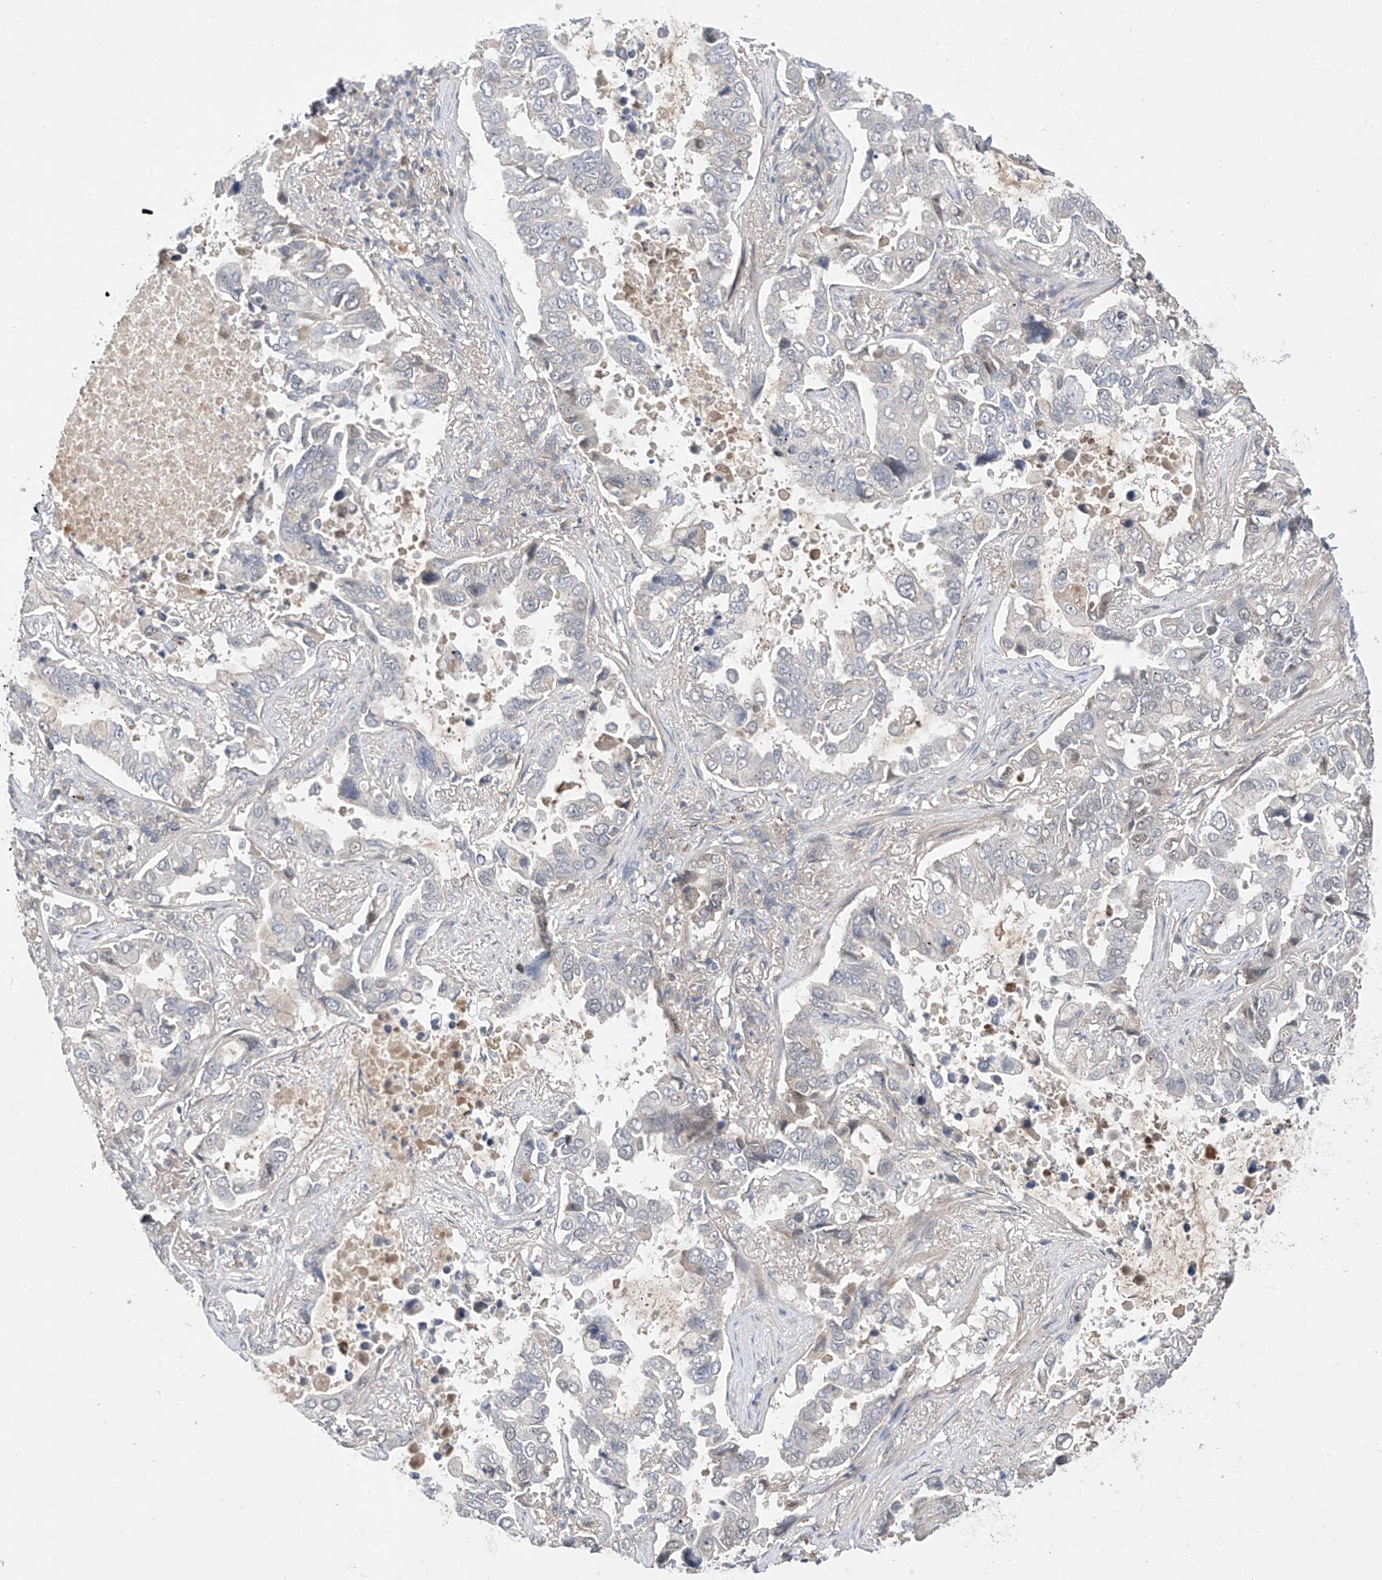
{"staining": {"intensity": "negative", "quantity": "none", "location": "none"}, "tissue": "lung cancer", "cell_type": "Tumor cells", "image_type": "cancer", "snomed": [{"axis": "morphology", "description": "Squamous cell carcinoma, NOS"}, {"axis": "topography", "description": "Lung"}], "caption": "This is a photomicrograph of immunohistochemistry staining of lung cancer (squamous cell carcinoma), which shows no expression in tumor cells.", "gene": "MRTFA", "patient": {"sex": "male", "age": 66}}